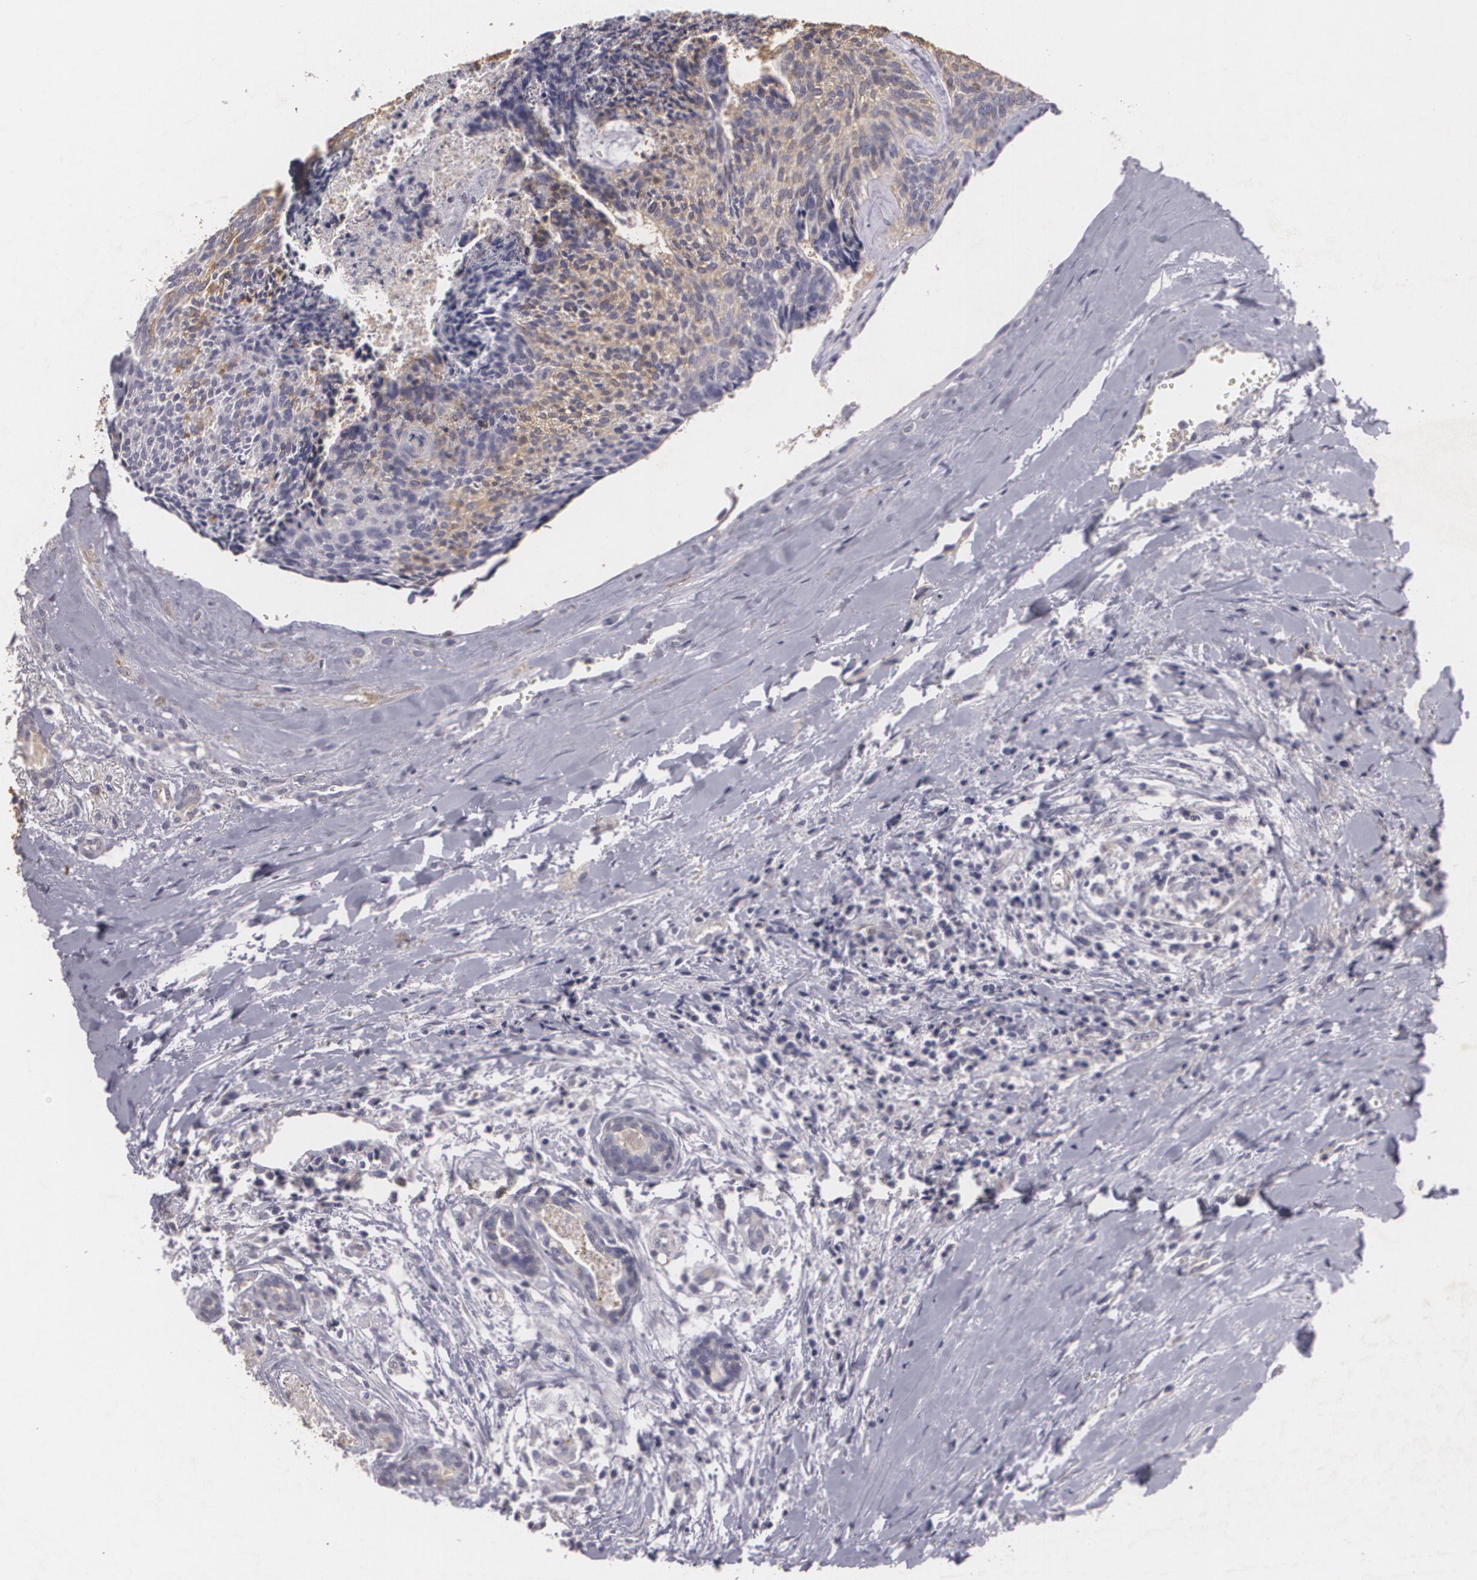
{"staining": {"intensity": "weak", "quantity": "25%-75%", "location": "cytoplasmic/membranous"}, "tissue": "head and neck cancer", "cell_type": "Tumor cells", "image_type": "cancer", "snomed": [{"axis": "morphology", "description": "Squamous cell carcinoma, NOS"}, {"axis": "topography", "description": "Salivary gland"}, {"axis": "topography", "description": "Head-Neck"}], "caption": "Human squamous cell carcinoma (head and neck) stained with a brown dye demonstrates weak cytoplasmic/membranous positive staining in about 25%-75% of tumor cells.", "gene": "KCNA4", "patient": {"sex": "male", "age": 70}}